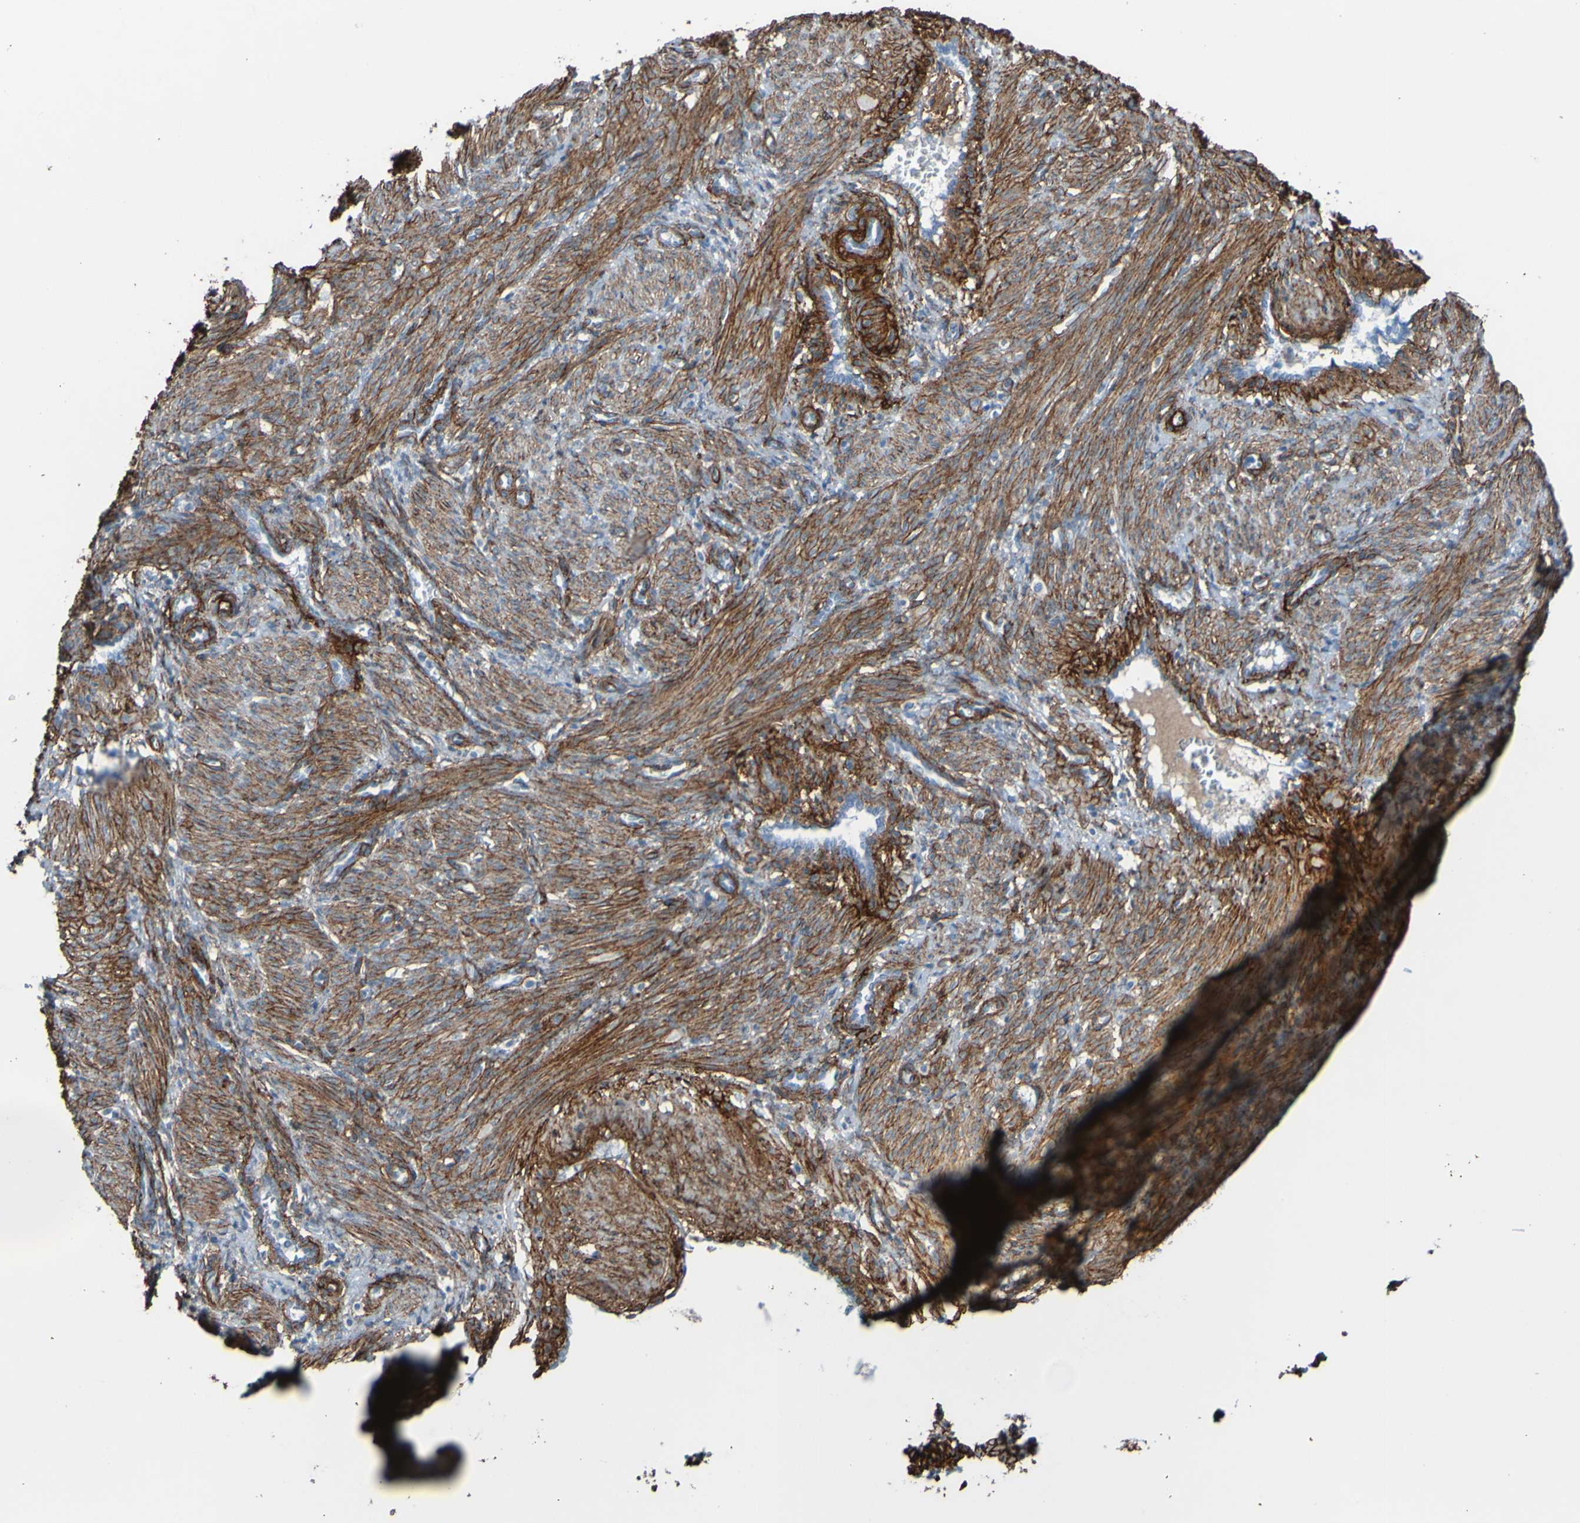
{"staining": {"intensity": "strong", "quantity": ">75%", "location": "cytoplasmic/membranous"}, "tissue": "smooth muscle", "cell_type": "Smooth muscle cells", "image_type": "normal", "snomed": [{"axis": "morphology", "description": "Normal tissue, NOS"}, {"axis": "topography", "description": "Endometrium"}], "caption": "Protein staining of normal smooth muscle displays strong cytoplasmic/membranous positivity in about >75% of smooth muscle cells. Nuclei are stained in blue.", "gene": "COL4A2", "patient": {"sex": "female", "age": 33}}